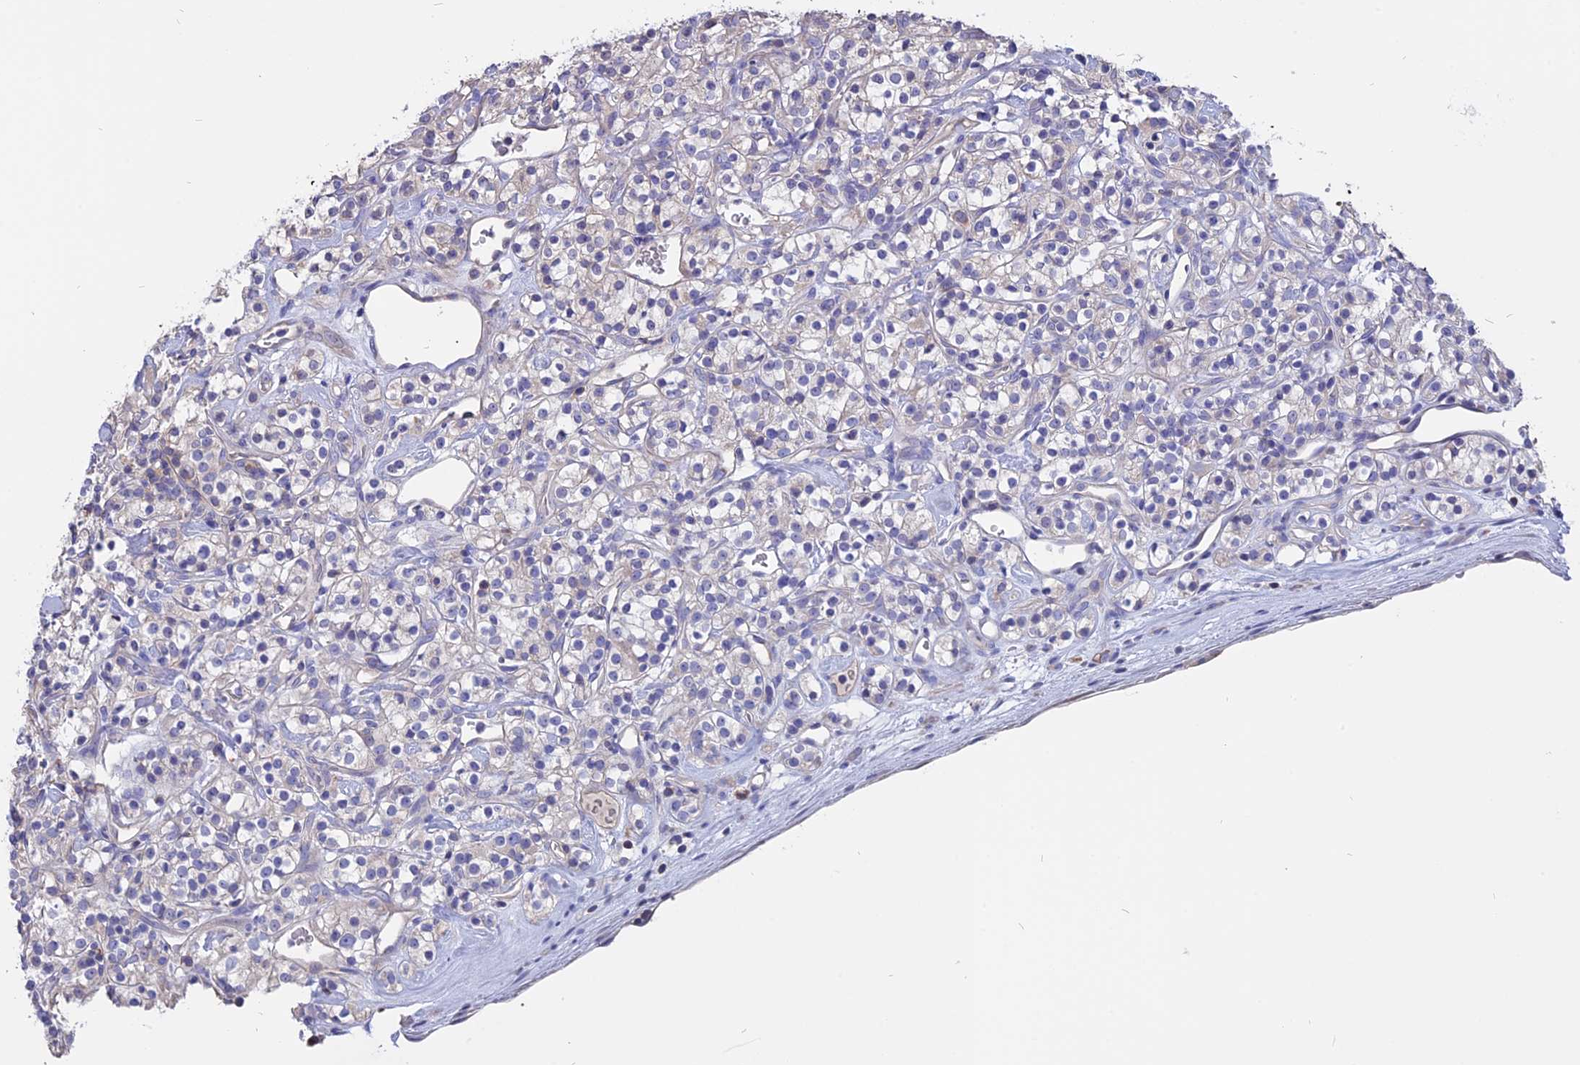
{"staining": {"intensity": "negative", "quantity": "none", "location": "none"}, "tissue": "renal cancer", "cell_type": "Tumor cells", "image_type": "cancer", "snomed": [{"axis": "morphology", "description": "Adenocarcinoma, NOS"}, {"axis": "topography", "description": "Kidney"}], "caption": "The IHC histopathology image has no significant expression in tumor cells of adenocarcinoma (renal) tissue. (Stains: DAB (3,3'-diaminobenzidine) immunohistochemistry (IHC) with hematoxylin counter stain, Microscopy: brightfield microscopy at high magnification).", "gene": "CARMIL2", "patient": {"sex": "male", "age": 77}}